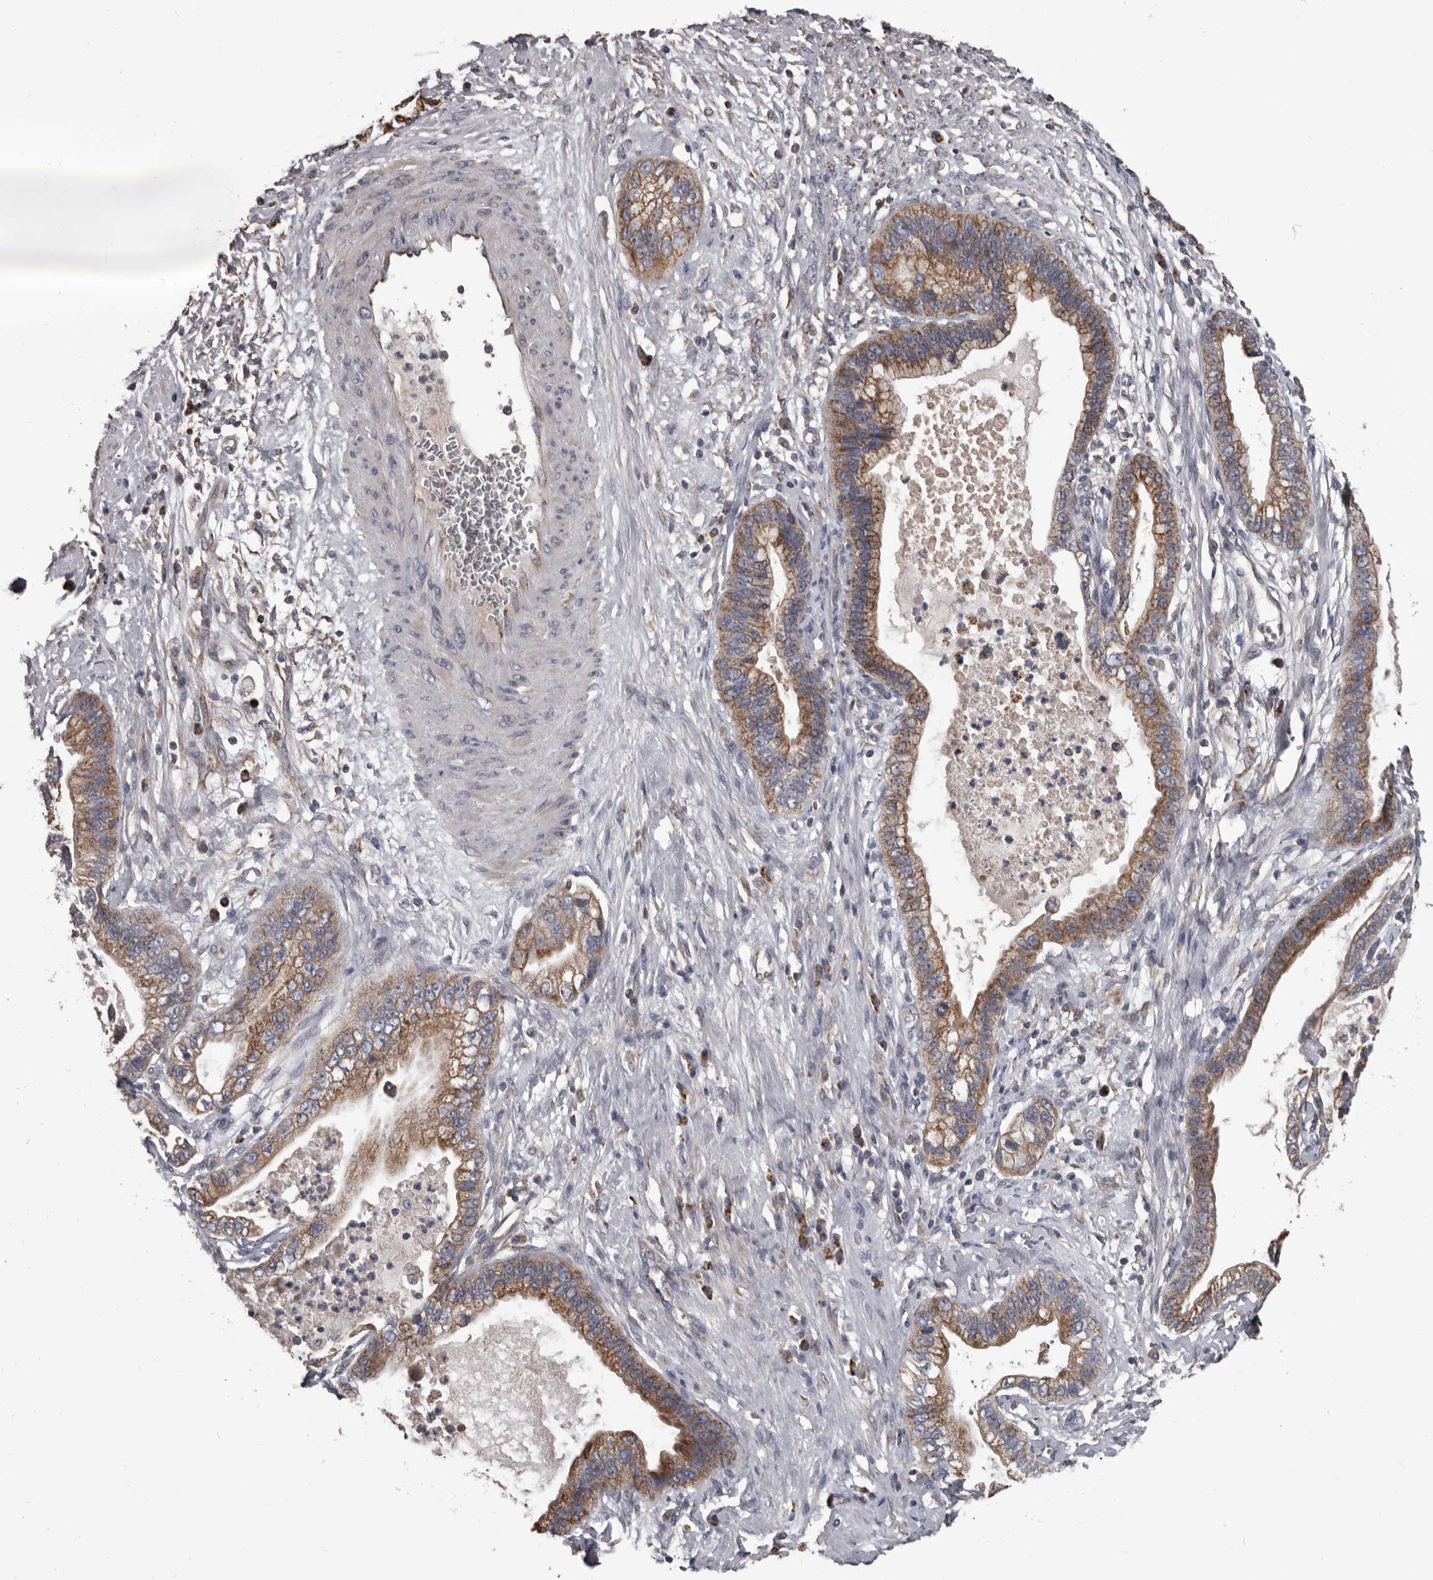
{"staining": {"intensity": "moderate", "quantity": ">75%", "location": "cytoplasmic/membranous"}, "tissue": "cervical cancer", "cell_type": "Tumor cells", "image_type": "cancer", "snomed": [{"axis": "morphology", "description": "Adenocarcinoma, NOS"}, {"axis": "topography", "description": "Cervix"}], "caption": "Immunohistochemistry (IHC) (DAB (3,3'-diaminobenzidine)) staining of adenocarcinoma (cervical) reveals moderate cytoplasmic/membranous protein expression in about >75% of tumor cells.", "gene": "ALDH5A1", "patient": {"sex": "female", "age": 44}}